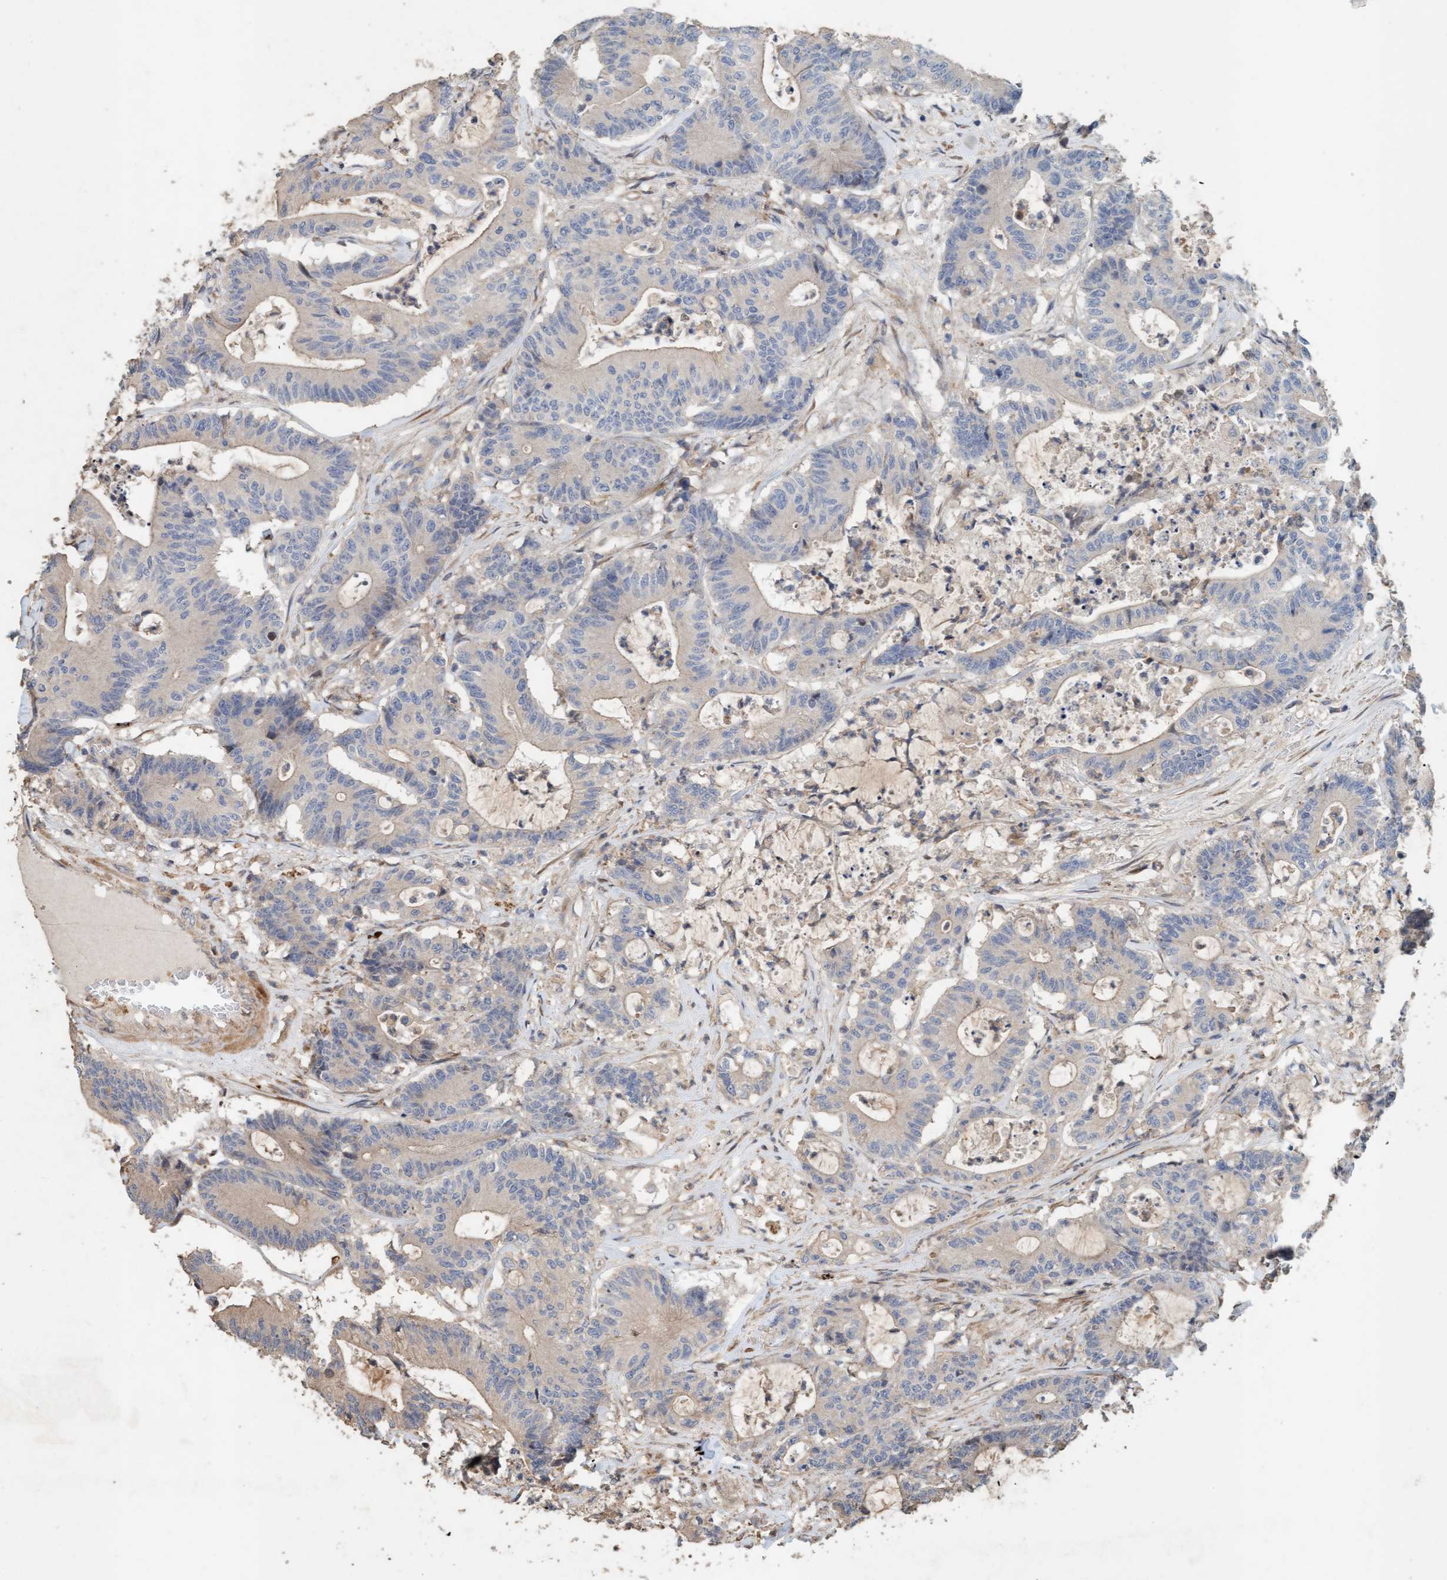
{"staining": {"intensity": "negative", "quantity": "none", "location": "none"}, "tissue": "colorectal cancer", "cell_type": "Tumor cells", "image_type": "cancer", "snomed": [{"axis": "morphology", "description": "Adenocarcinoma, NOS"}, {"axis": "topography", "description": "Colon"}], "caption": "Histopathology image shows no significant protein staining in tumor cells of adenocarcinoma (colorectal).", "gene": "LONRF1", "patient": {"sex": "female", "age": 84}}